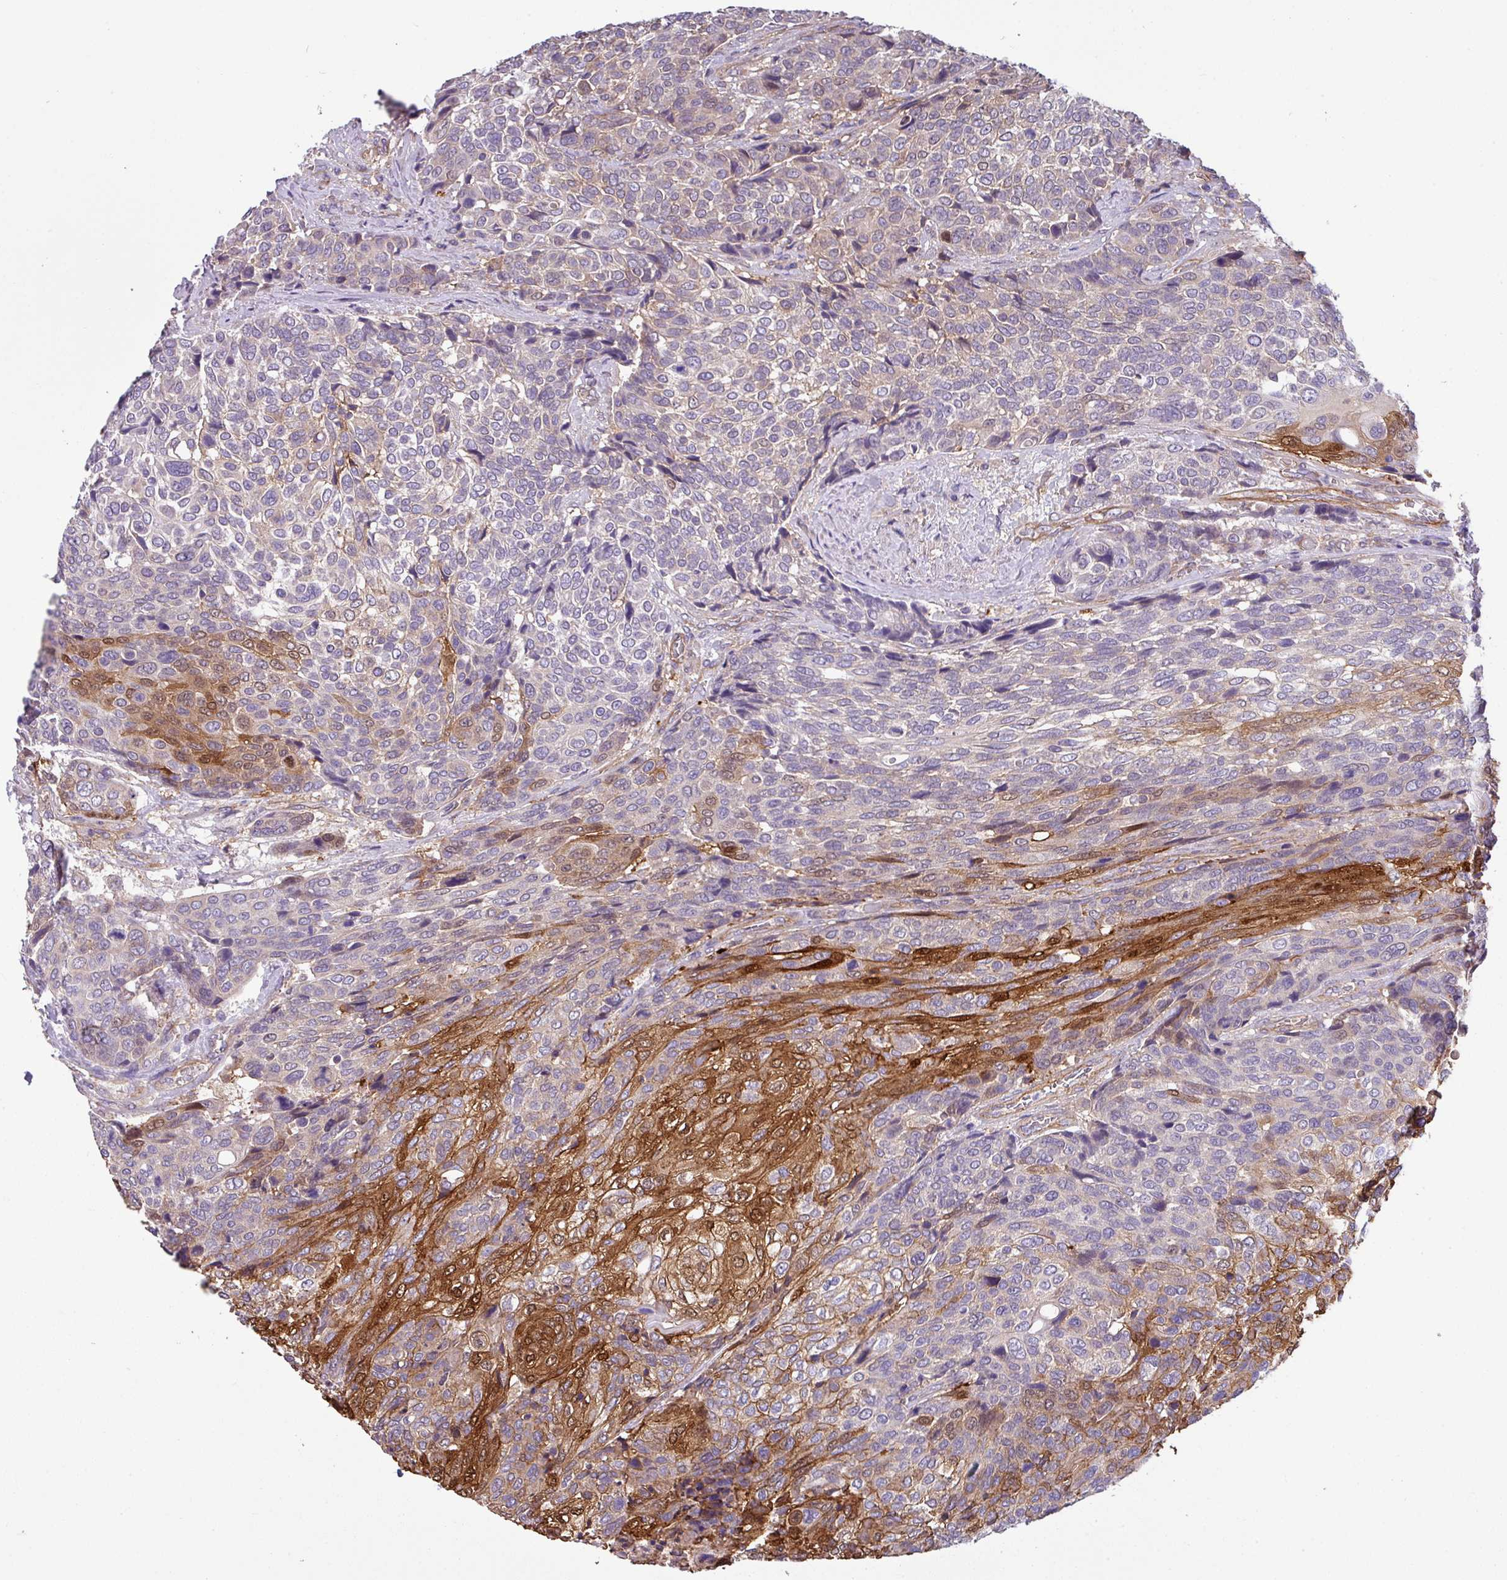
{"staining": {"intensity": "moderate", "quantity": "<25%", "location": "cytoplasmic/membranous"}, "tissue": "urothelial cancer", "cell_type": "Tumor cells", "image_type": "cancer", "snomed": [{"axis": "morphology", "description": "Urothelial carcinoma, High grade"}, {"axis": "topography", "description": "Urinary bladder"}], "caption": "Moderate cytoplasmic/membranous staining for a protein is appreciated in about <25% of tumor cells of urothelial carcinoma (high-grade) using IHC.", "gene": "SLC23A2", "patient": {"sex": "female", "age": 70}}